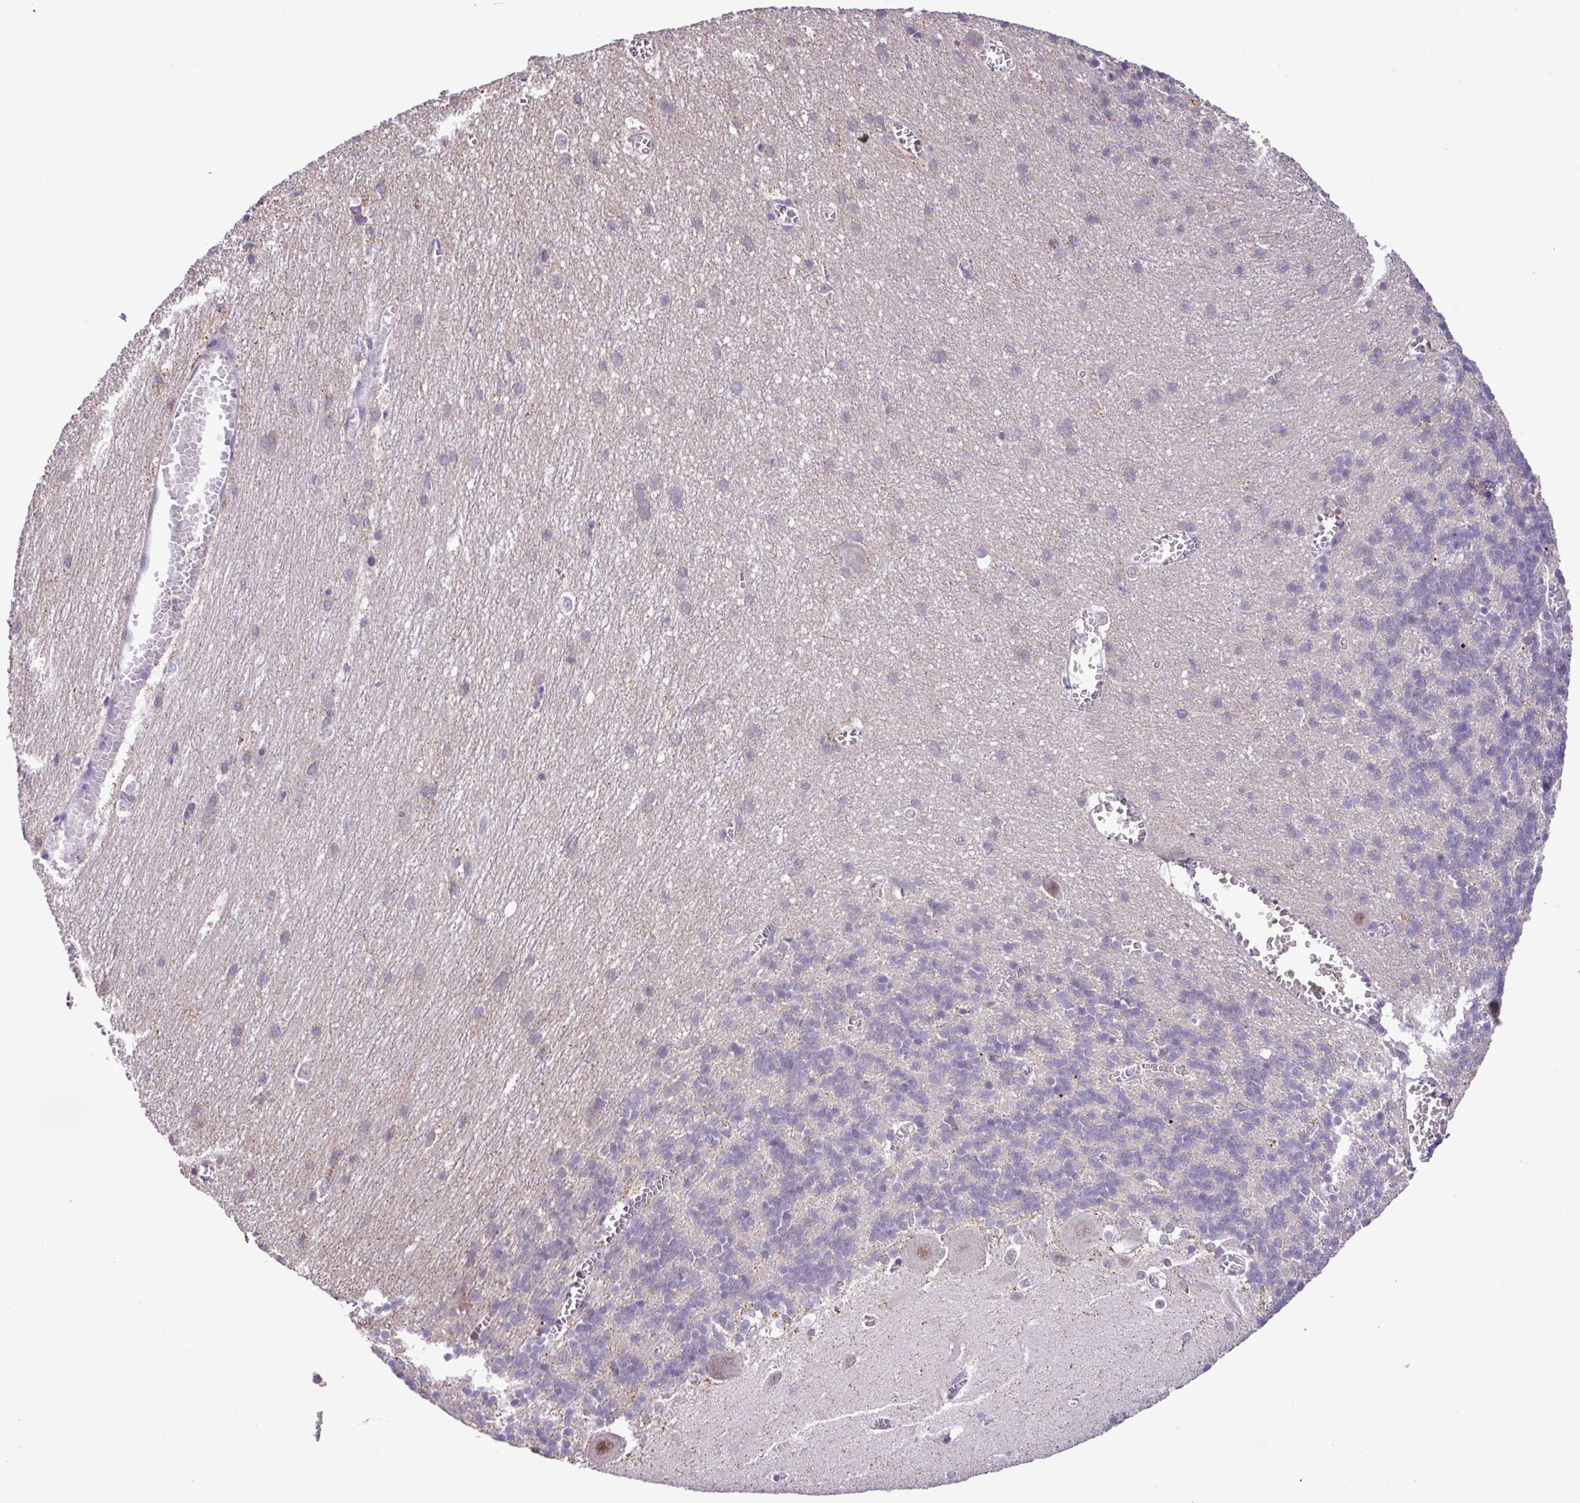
{"staining": {"intensity": "weak", "quantity": "25%-75%", "location": "cytoplasmic/membranous"}, "tissue": "cerebellum", "cell_type": "Cells in granular layer", "image_type": "normal", "snomed": [{"axis": "morphology", "description": "Normal tissue, NOS"}, {"axis": "topography", "description": "Cerebellum"}], "caption": "A micrograph of cerebellum stained for a protein exhibits weak cytoplasmic/membranous brown staining in cells in granular layer. (DAB (3,3'-diaminobenzidine) IHC with brightfield microscopy, high magnification).", "gene": "YLPM1", "patient": {"sex": "male", "age": 37}}